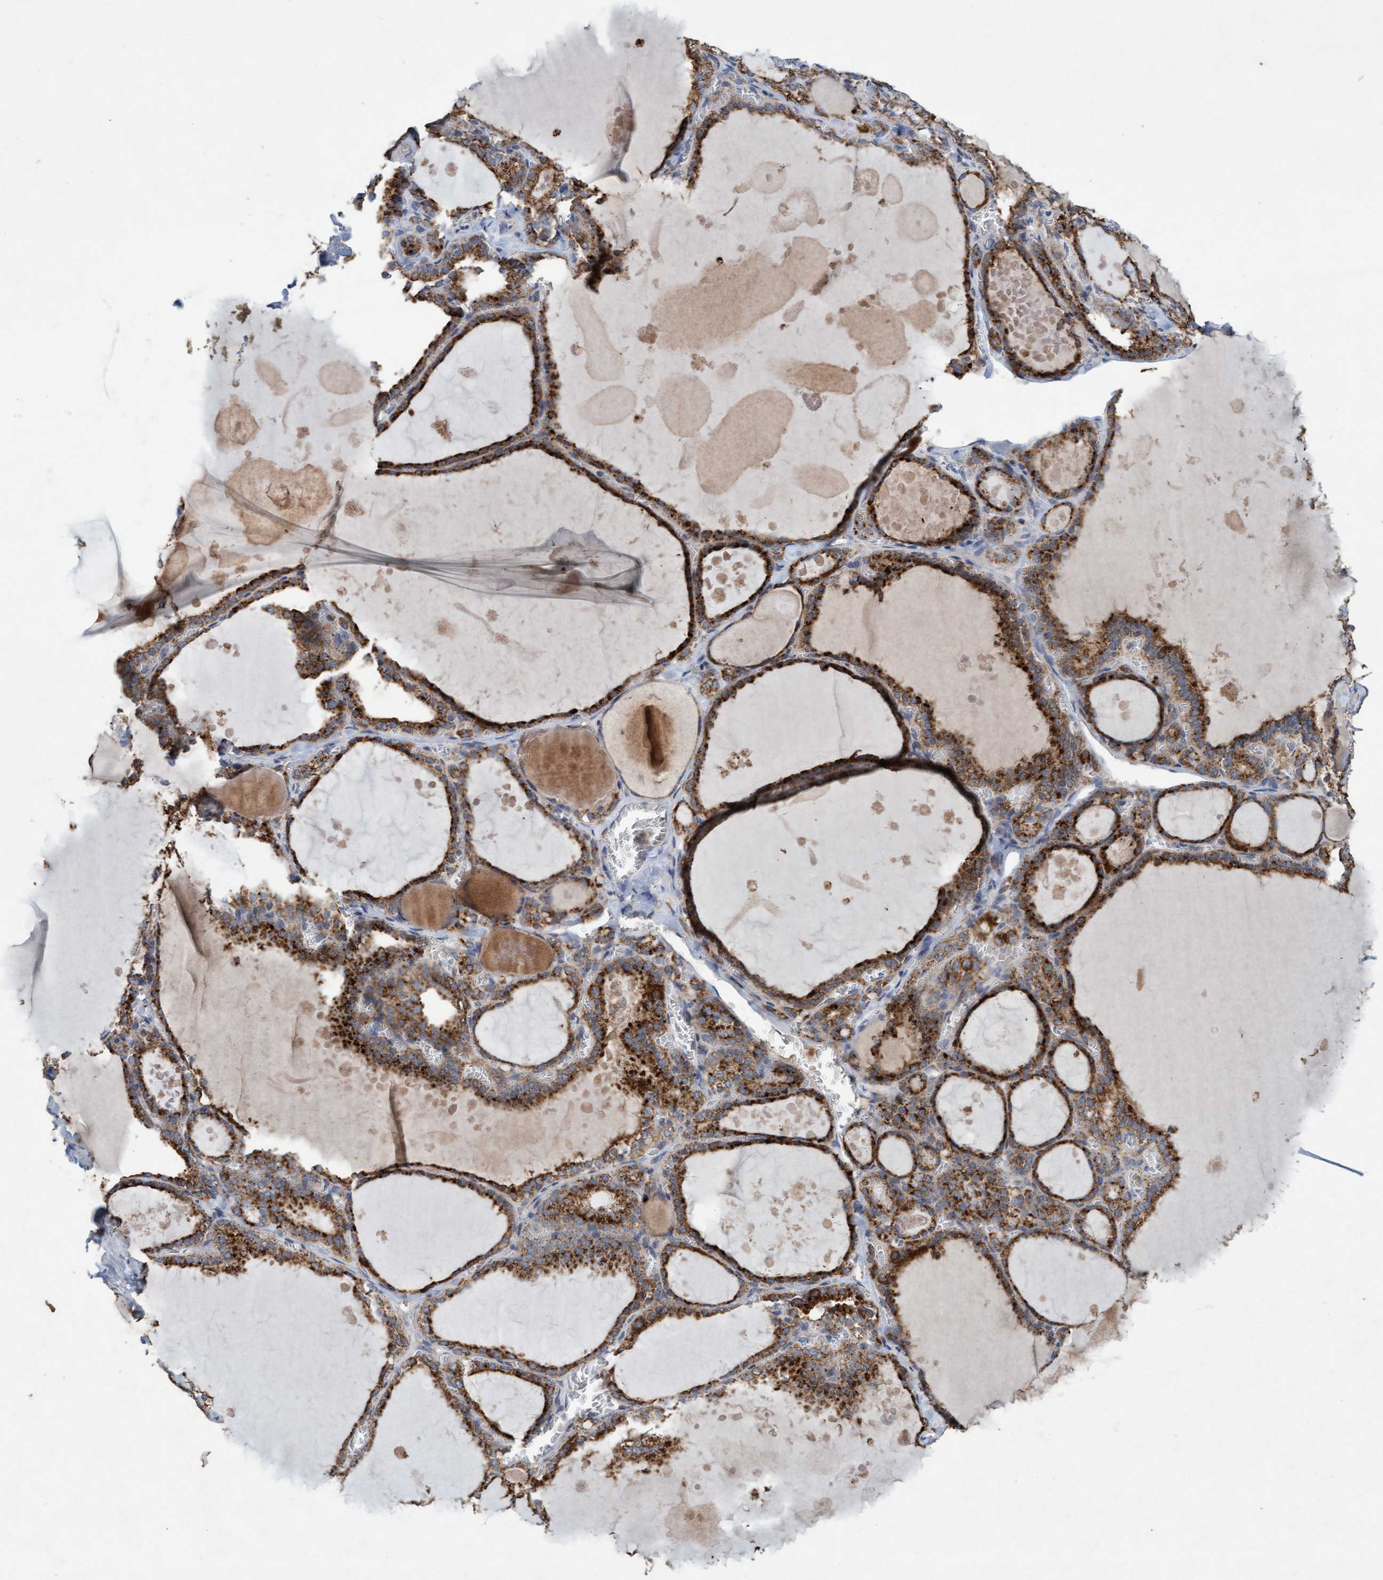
{"staining": {"intensity": "strong", "quantity": ">75%", "location": "cytoplasmic/membranous"}, "tissue": "thyroid gland", "cell_type": "Glandular cells", "image_type": "normal", "snomed": [{"axis": "morphology", "description": "Normal tissue, NOS"}, {"axis": "topography", "description": "Thyroid gland"}], "caption": "DAB immunohistochemical staining of benign thyroid gland reveals strong cytoplasmic/membranous protein staining in approximately >75% of glandular cells.", "gene": "ATPAF2", "patient": {"sex": "male", "age": 56}}